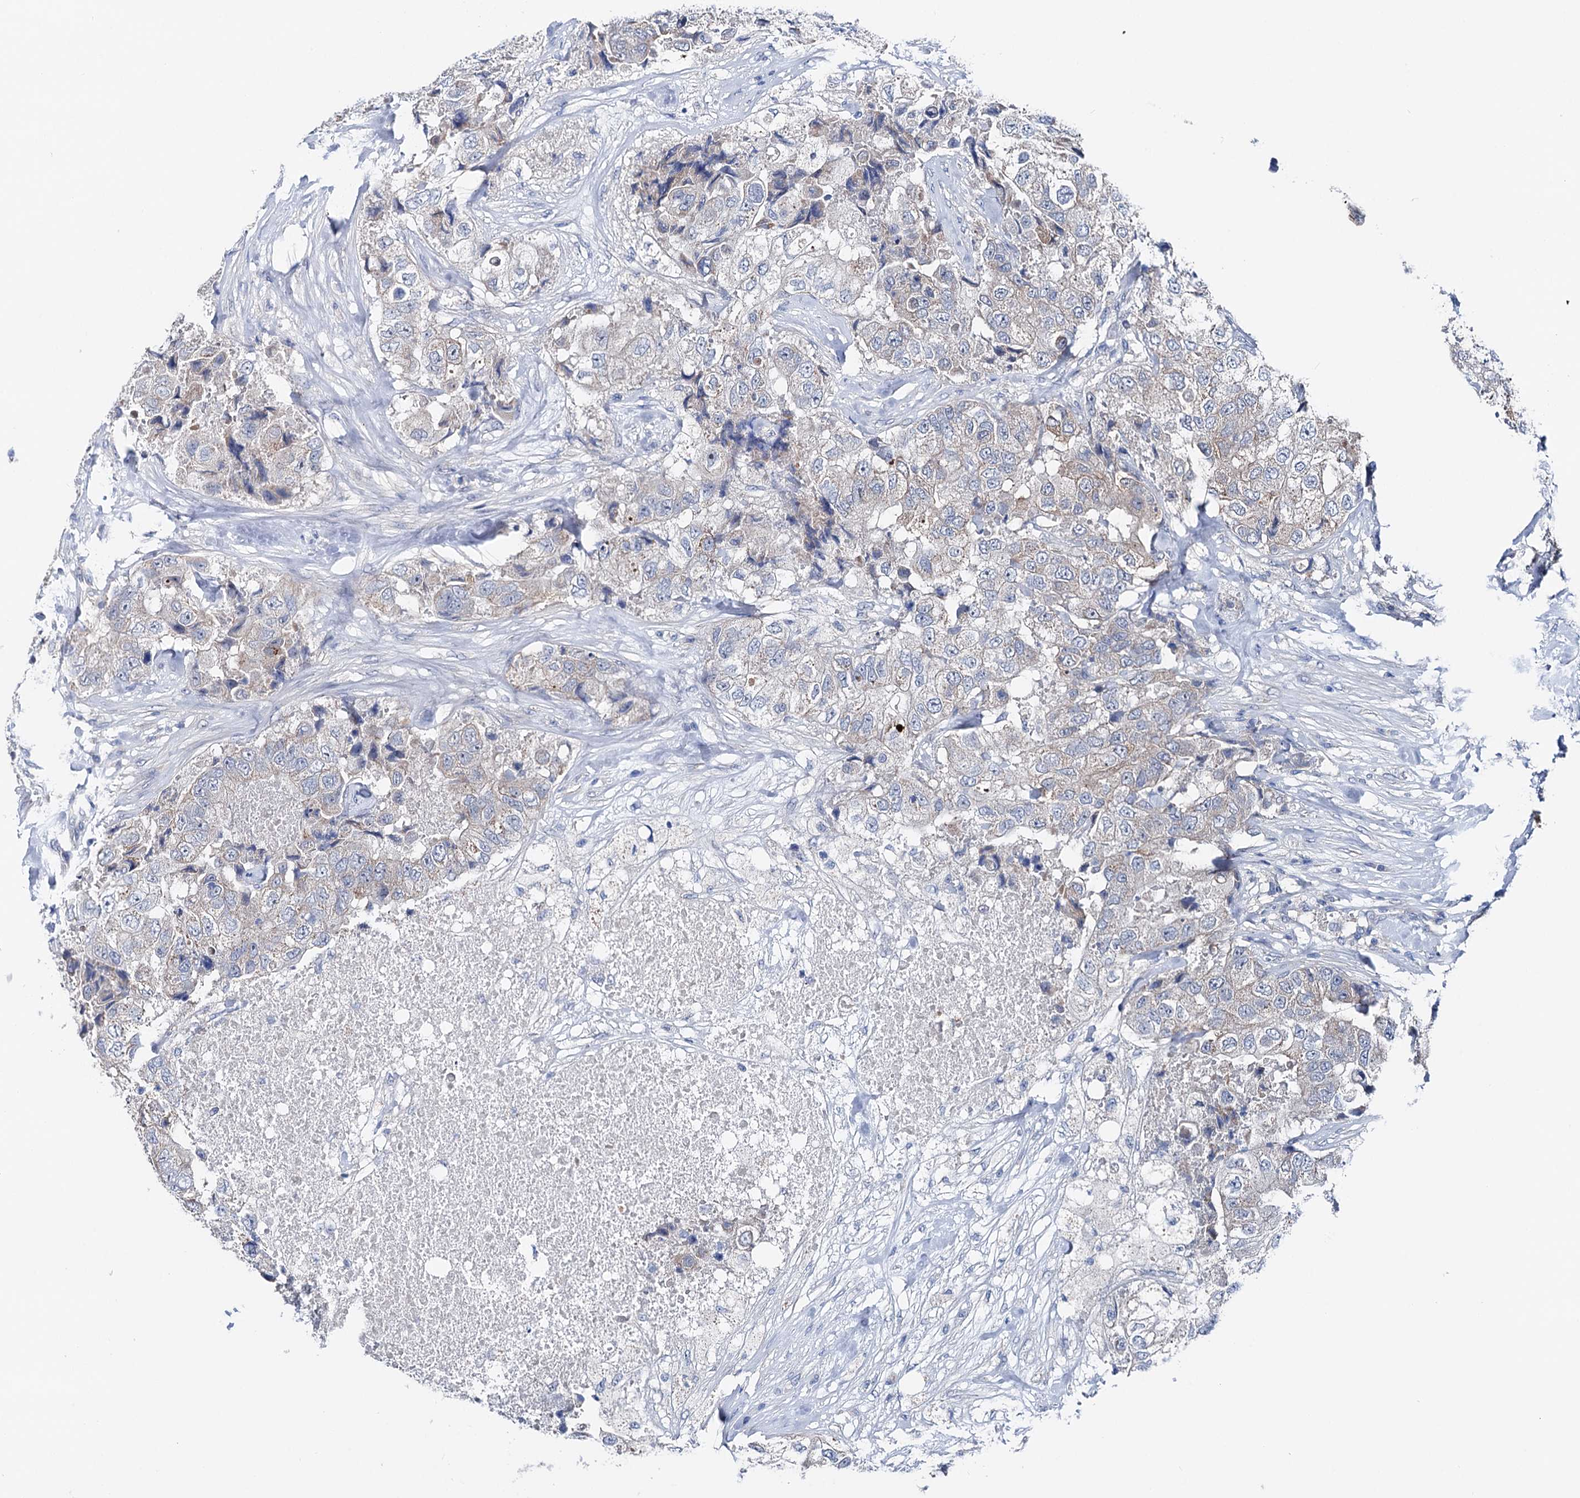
{"staining": {"intensity": "negative", "quantity": "none", "location": "none"}, "tissue": "breast cancer", "cell_type": "Tumor cells", "image_type": "cancer", "snomed": [{"axis": "morphology", "description": "Duct carcinoma"}, {"axis": "topography", "description": "Breast"}], "caption": "An image of human breast intraductal carcinoma is negative for staining in tumor cells.", "gene": "SHROOM1", "patient": {"sex": "female", "age": 62}}